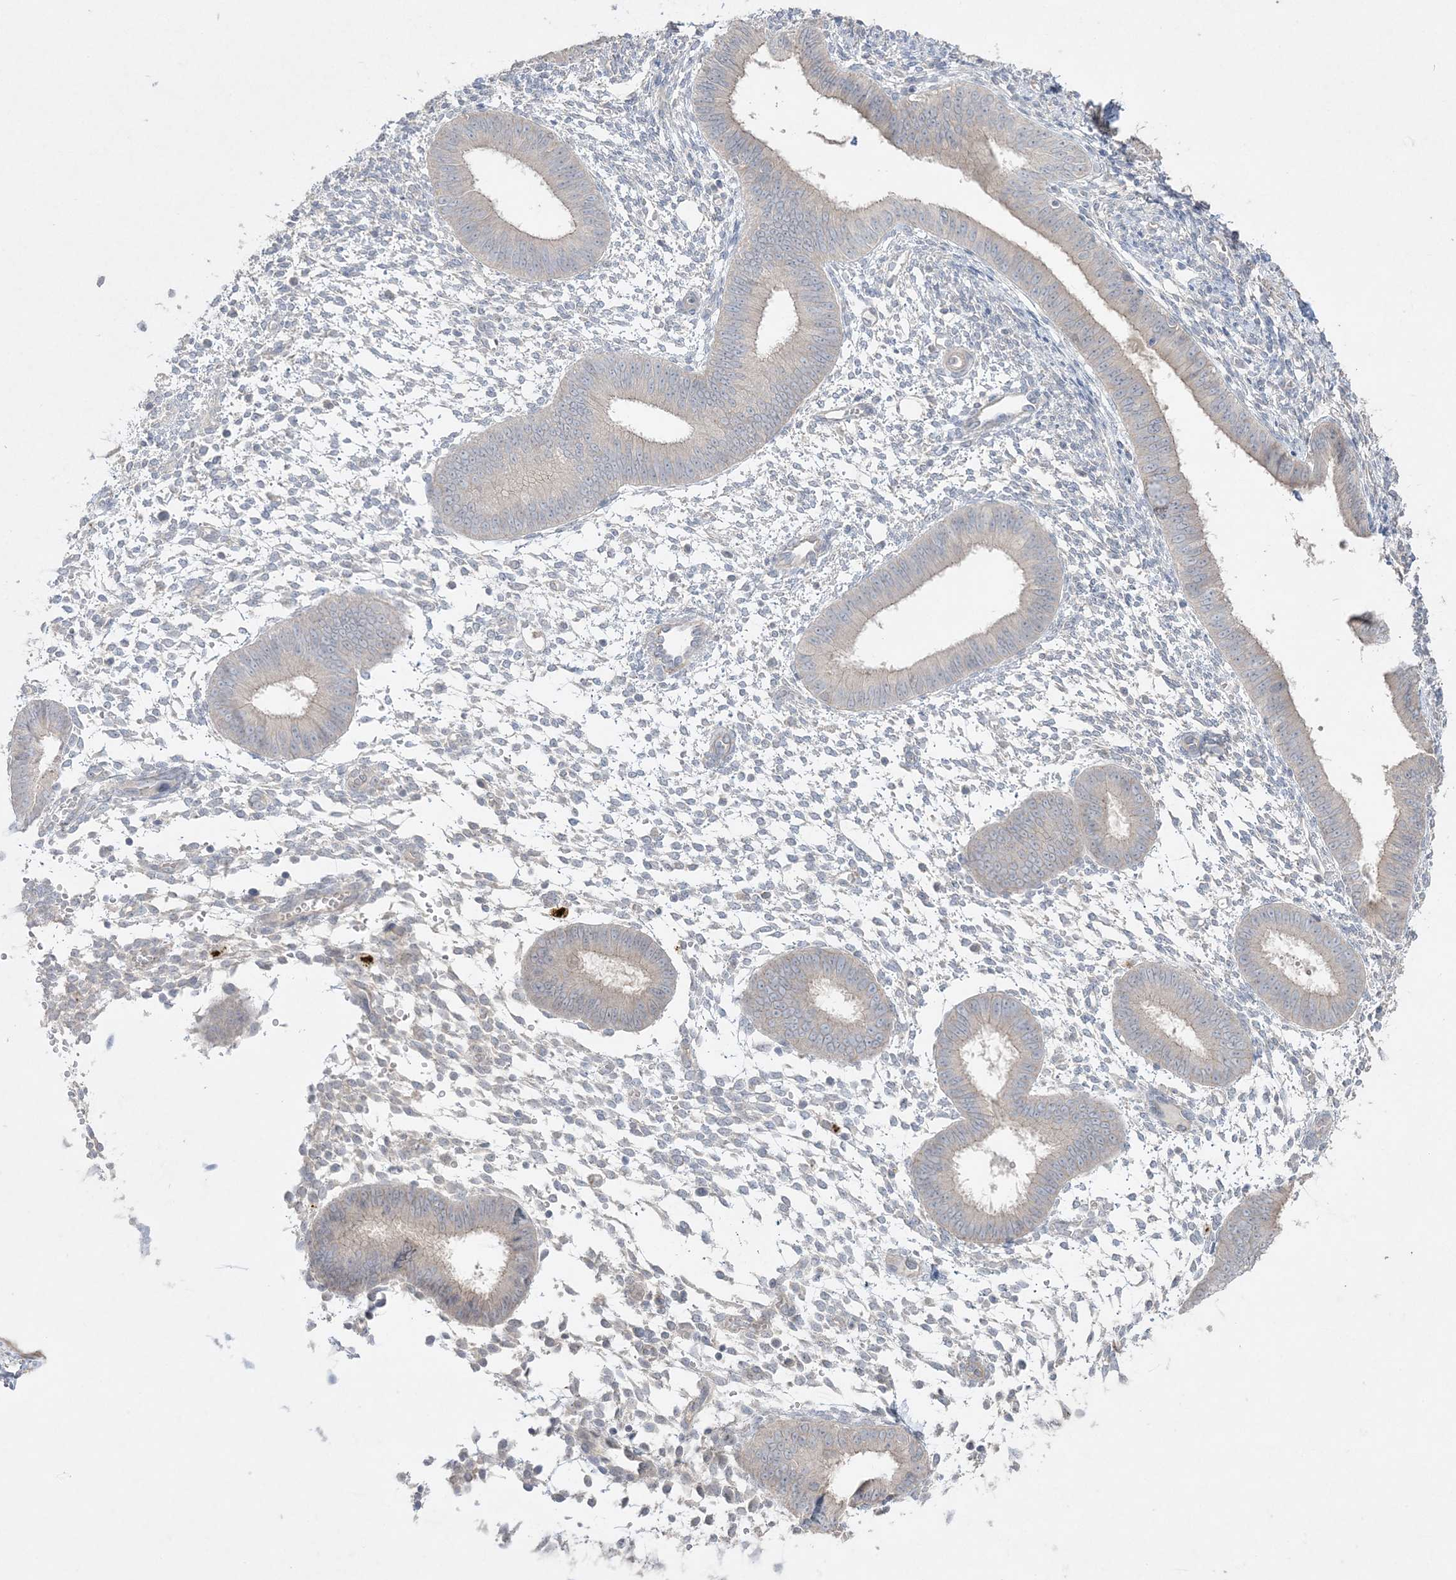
{"staining": {"intensity": "negative", "quantity": "none", "location": "none"}, "tissue": "endometrium", "cell_type": "Cells in endometrial stroma", "image_type": "normal", "snomed": [{"axis": "morphology", "description": "Normal tissue, NOS"}, {"axis": "topography", "description": "Uterus"}, {"axis": "topography", "description": "Endometrium"}], "caption": "A photomicrograph of endometrium stained for a protein displays no brown staining in cells in endometrial stroma.", "gene": "SH3BP4", "patient": {"sex": "female", "age": 48}}